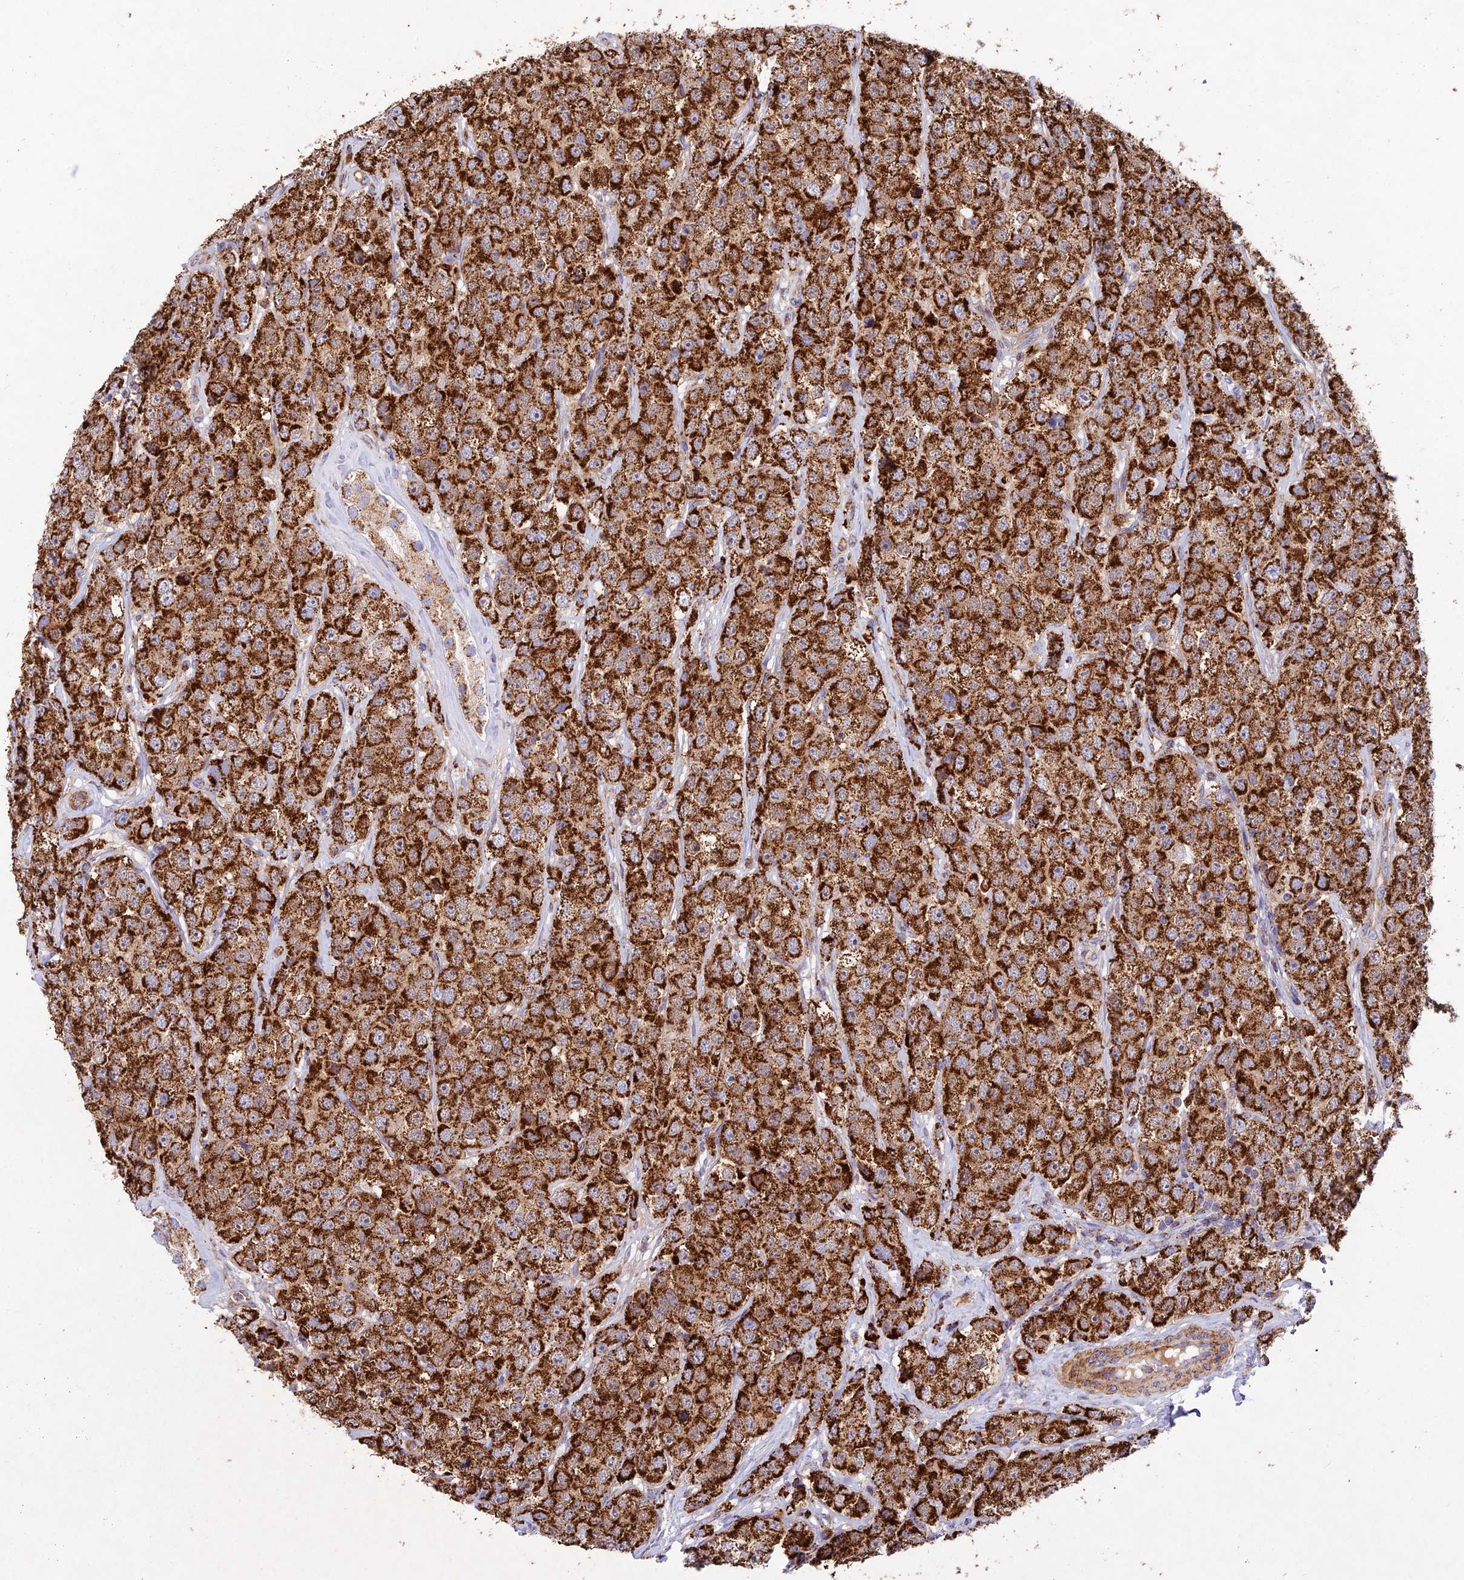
{"staining": {"intensity": "strong", "quantity": ">75%", "location": "cytoplasmic/membranous"}, "tissue": "testis cancer", "cell_type": "Tumor cells", "image_type": "cancer", "snomed": [{"axis": "morphology", "description": "Seminoma, NOS"}, {"axis": "topography", "description": "Testis"}], "caption": "The micrograph shows a brown stain indicating the presence of a protein in the cytoplasmic/membranous of tumor cells in seminoma (testis). (DAB IHC, brown staining for protein, blue staining for nuclei).", "gene": "KHDC3L", "patient": {"sex": "male", "age": 28}}